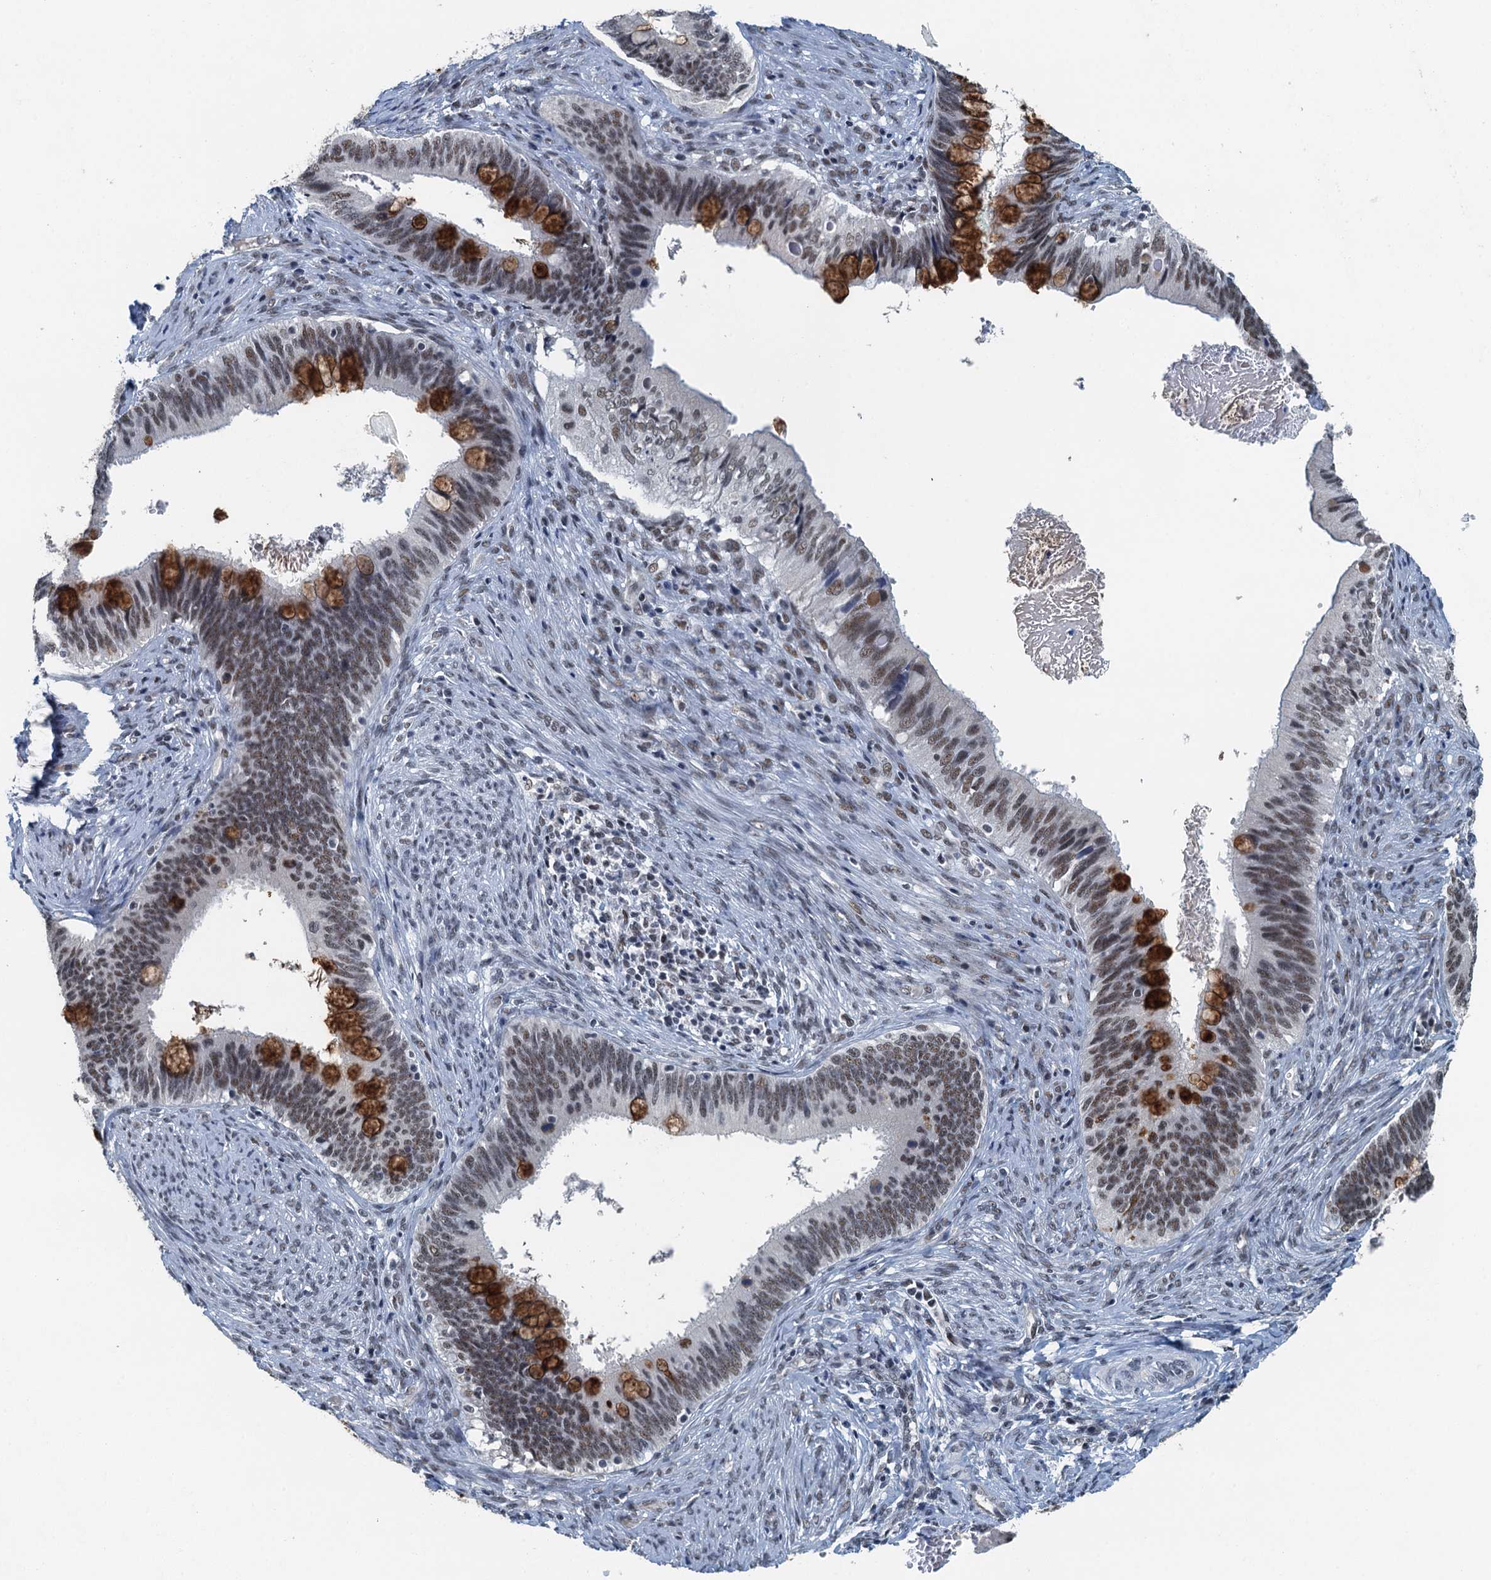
{"staining": {"intensity": "moderate", "quantity": ">75%", "location": "cytoplasmic/membranous,nuclear"}, "tissue": "cervical cancer", "cell_type": "Tumor cells", "image_type": "cancer", "snomed": [{"axis": "morphology", "description": "Adenocarcinoma, NOS"}, {"axis": "topography", "description": "Cervix"}], "caption": "DAB immunohistochemical staining of adenocarcinoma (cervical) reveals moderate cytoplasmic/membranous and nuclear protein staining in about >75% of tumor cells. (DAB (3,3'-diaminobenzidine) = brown stain, brightfield microscopy at high magnification).", "gene": "MTA3", "patient": {"sex": "female", "age": 42}}